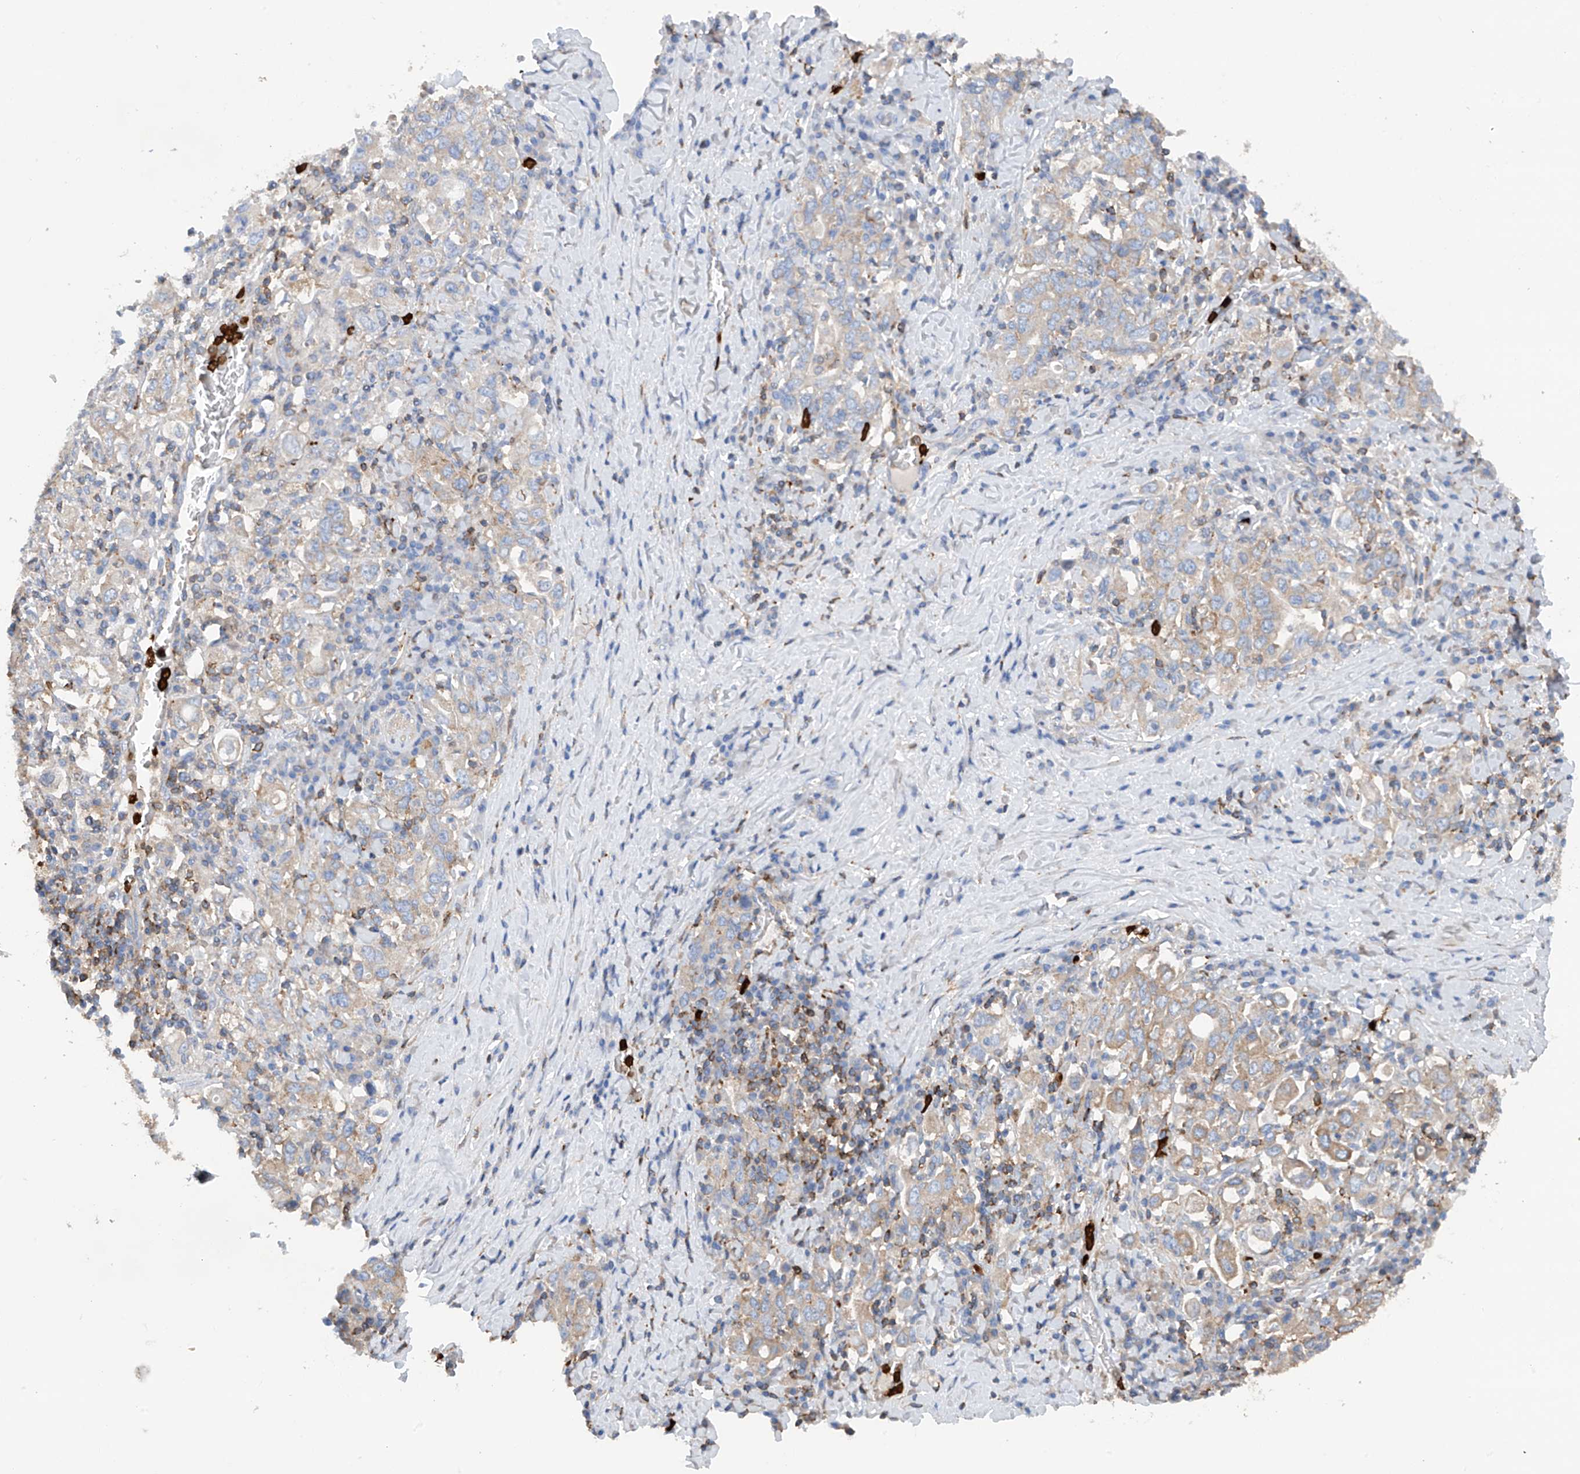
{"staining": {"intensity": "moderate", "quantity": "<25%", "location": "cytoplasmic/membranous"}, "tissue": "stomach cancer", "cell_type": "Tumor cells", "image_type": "cancer", "snomed": [{"axis": "morphology", "description": "Adenocarcinoma, NOS"}, {"axis": "topography", "description": "Stomach, upper"}], "caption": "Immunohistochemical staining of human stomach cancer displays low levels of moderate cytoplasmic/membranous protein positivity in approximately <25% of tumor cells.", "gene": "PHACTR2", "patient": {"sex": "male", "age": 62}}